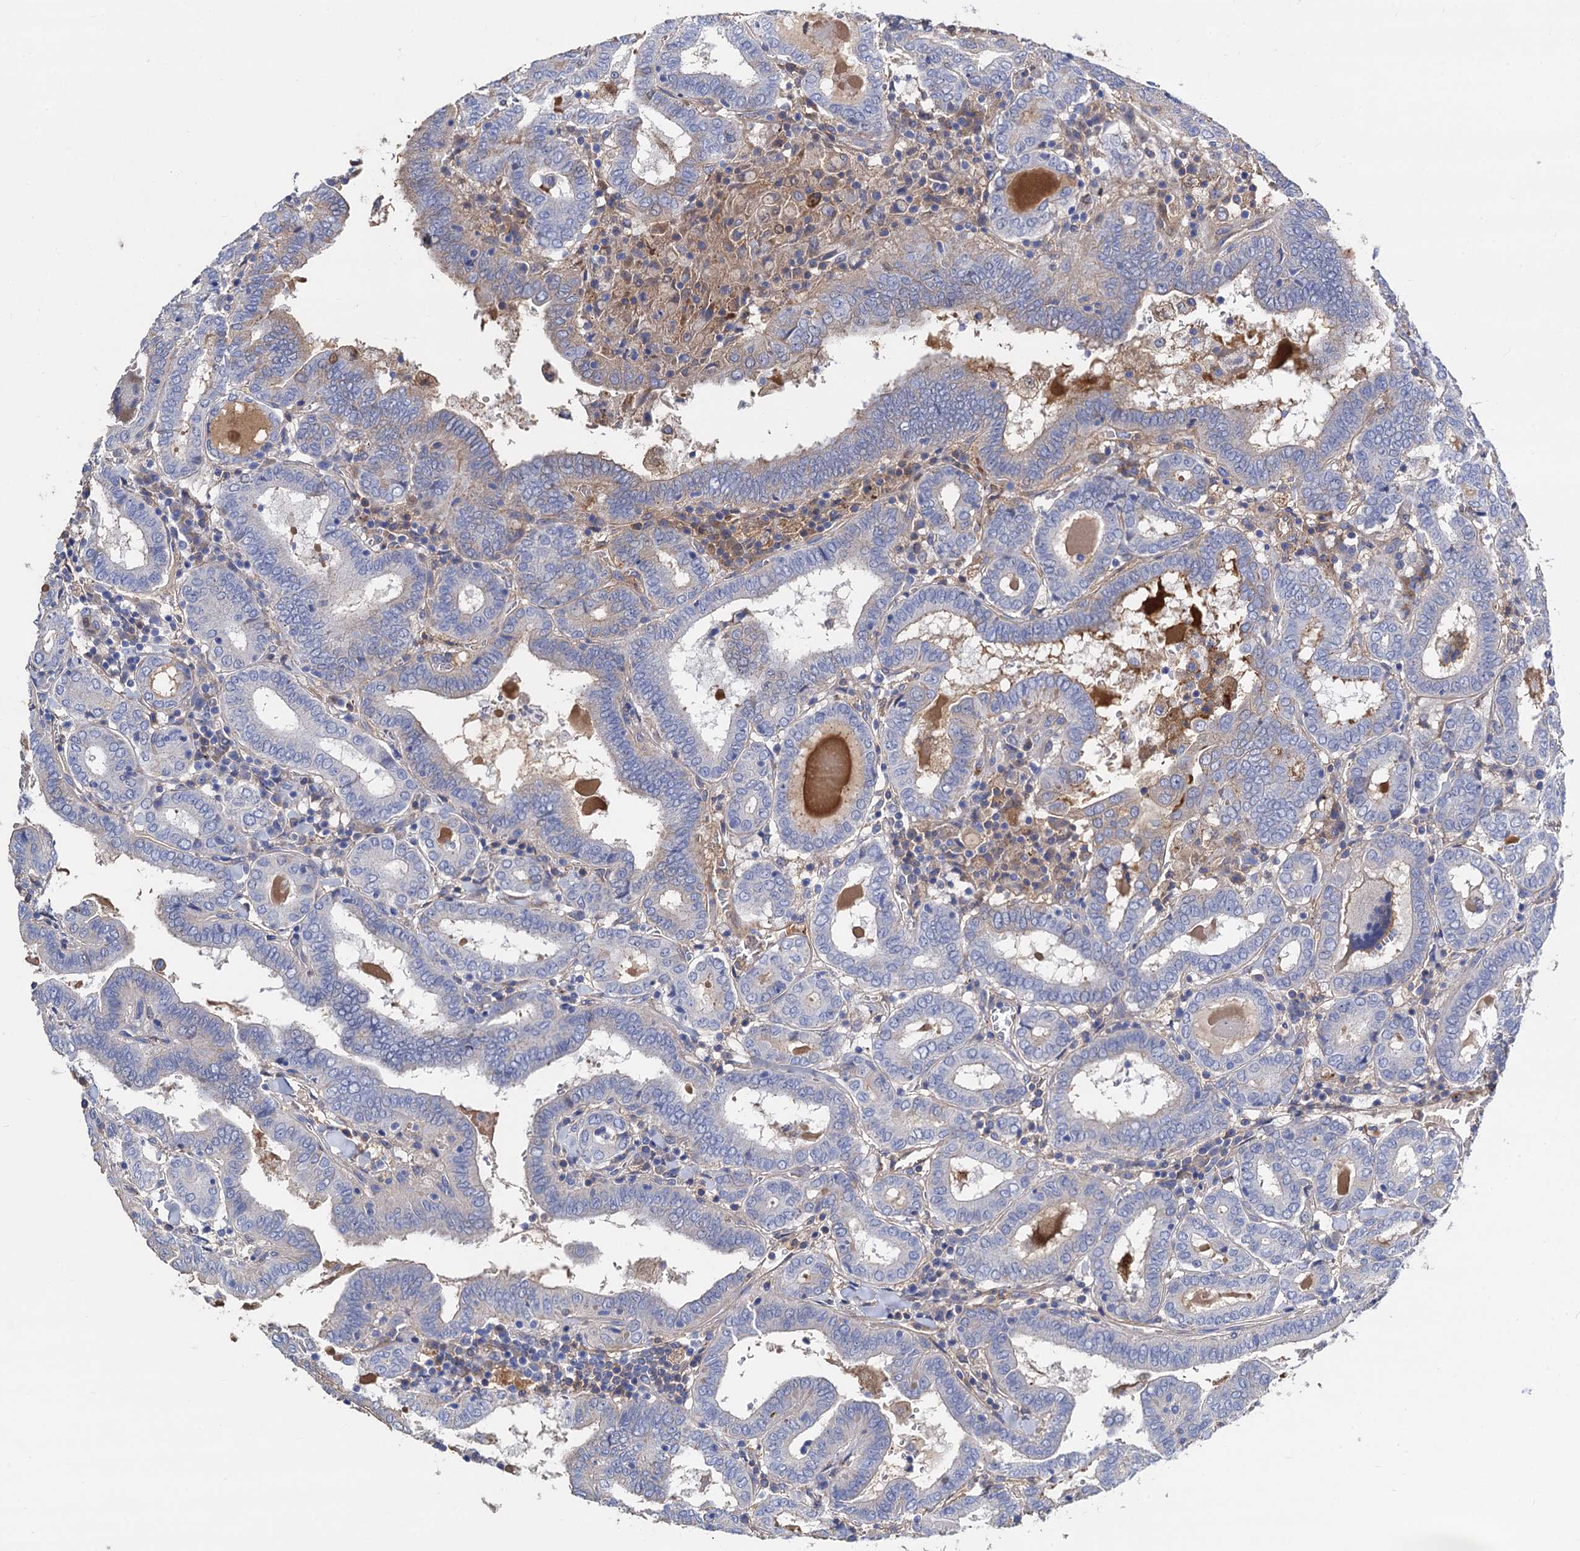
{"staining": {"intensity": "negative", "quantity": "none", "location": "none"}, "tissue": "thyroid cancer", "cell_type": "Tumor cells", "image_type": "cancer", "snomed": [{"axis": "morphology", "description": "Papillary adenocarcinoma, NOS"}, {"axis": "topography", "description": "Thyroid gland"}], "caption": "The immunohistochemistry histopathology image has no significant expression in tumor cells of thyroid papillary adenocarcinoma tissue. (DAB (3,3'-diaminobenzidine) IHC visualized using brightfield microscopy, high magnification).", "gene": "FREM3", "patient": {"sex": "female", "age": 72}}